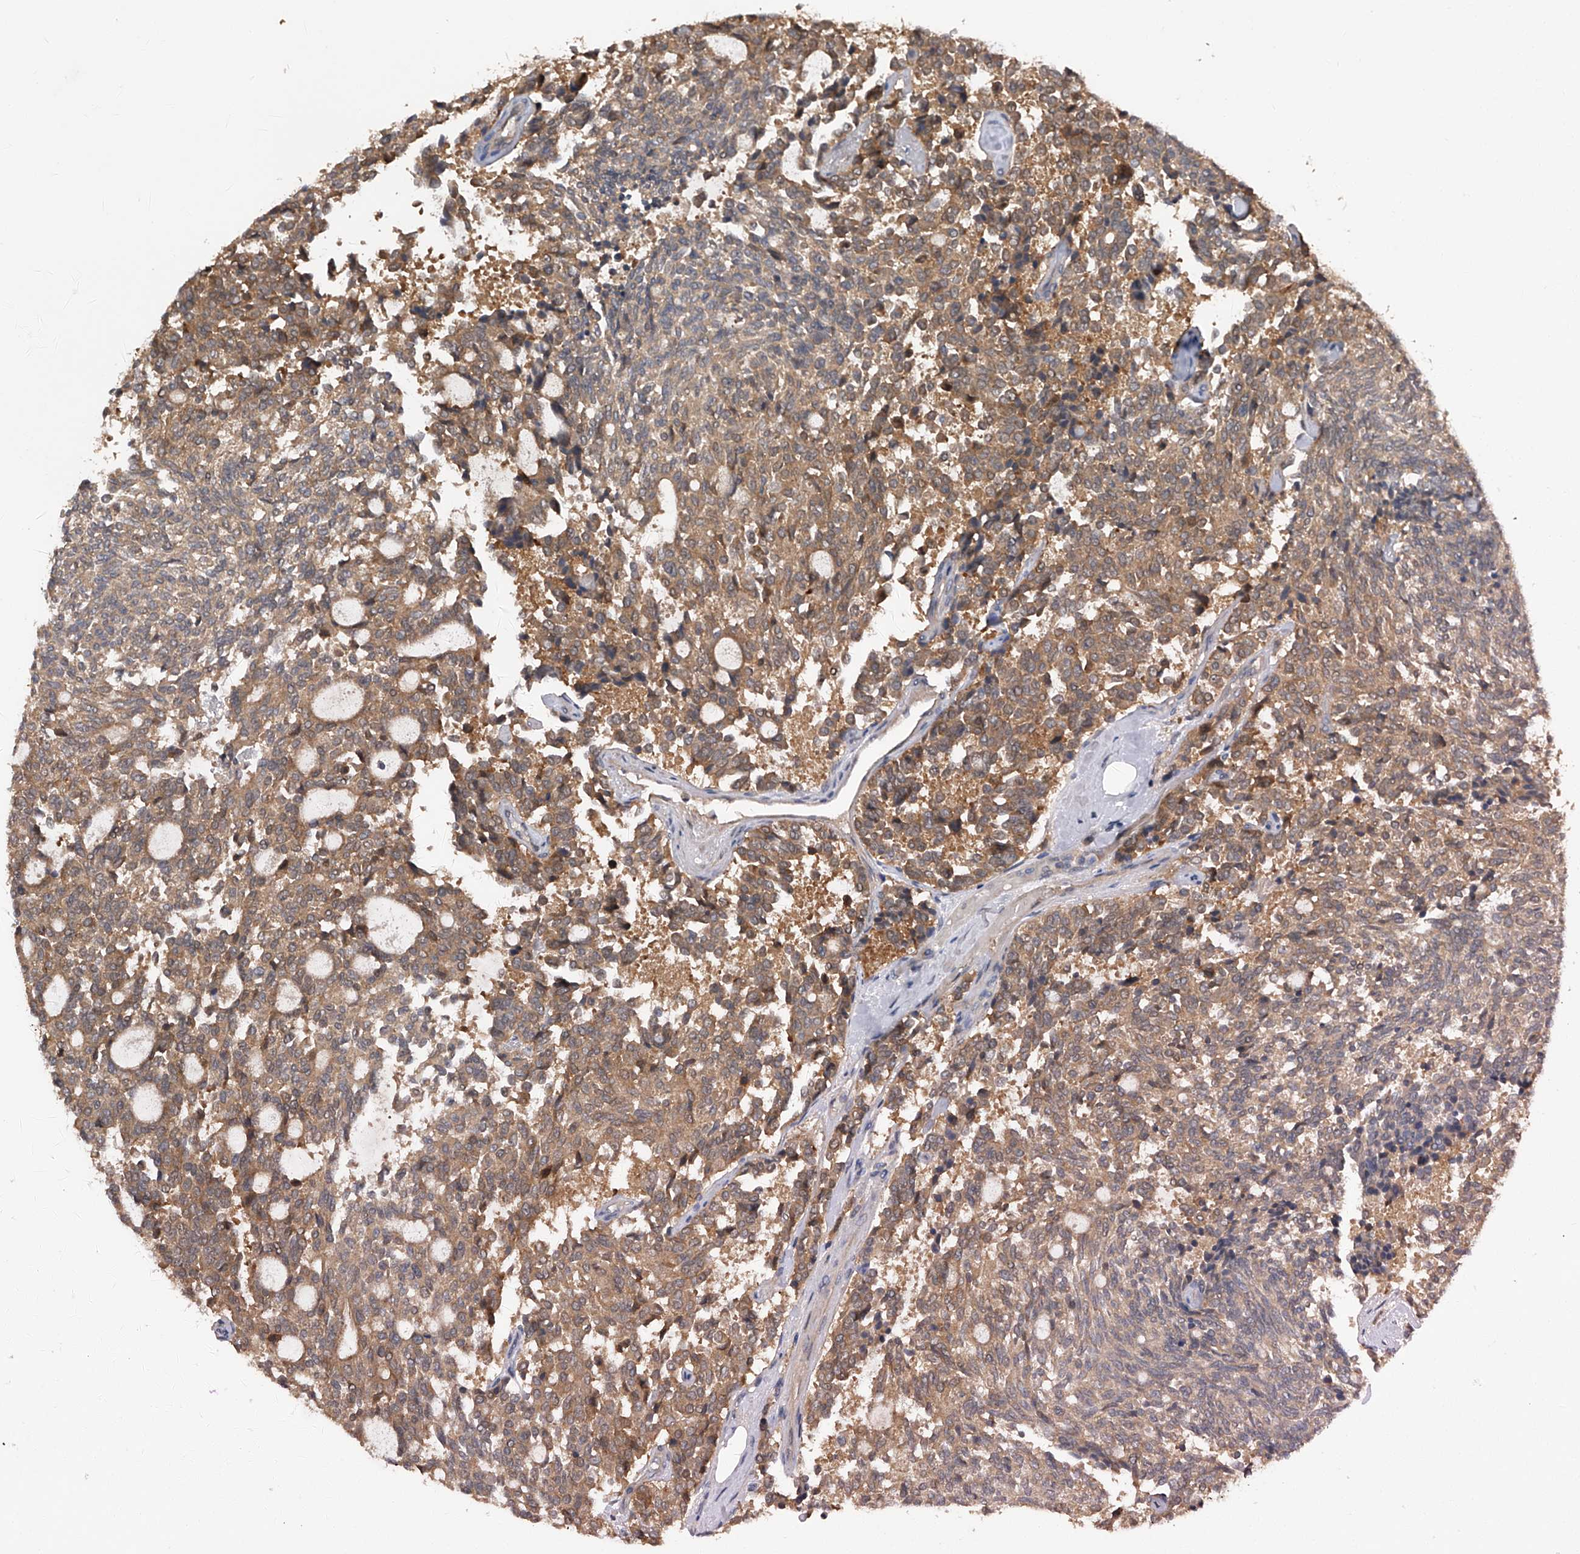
{"staining": {"intensity": "moderate", "quantity": ">75%", "location": "cytoplasmic/membranous"}, "tissue": "carcinoid", "cell_type": "Tumor cells", "image_type": "cancer", "snomed": [{"axis": "morphology", "description": "Carcinoid, malignant, NOS"}, {"axis": "topography", "description": "Pancreas"}], "caption": "Carcinoid stained with IHC shows moderate cytoplasmic/membranous positivity in approximately >75% of tumor cells.", "gene": "CFAP298", "patient": {"sex": "female", "age": 54}}